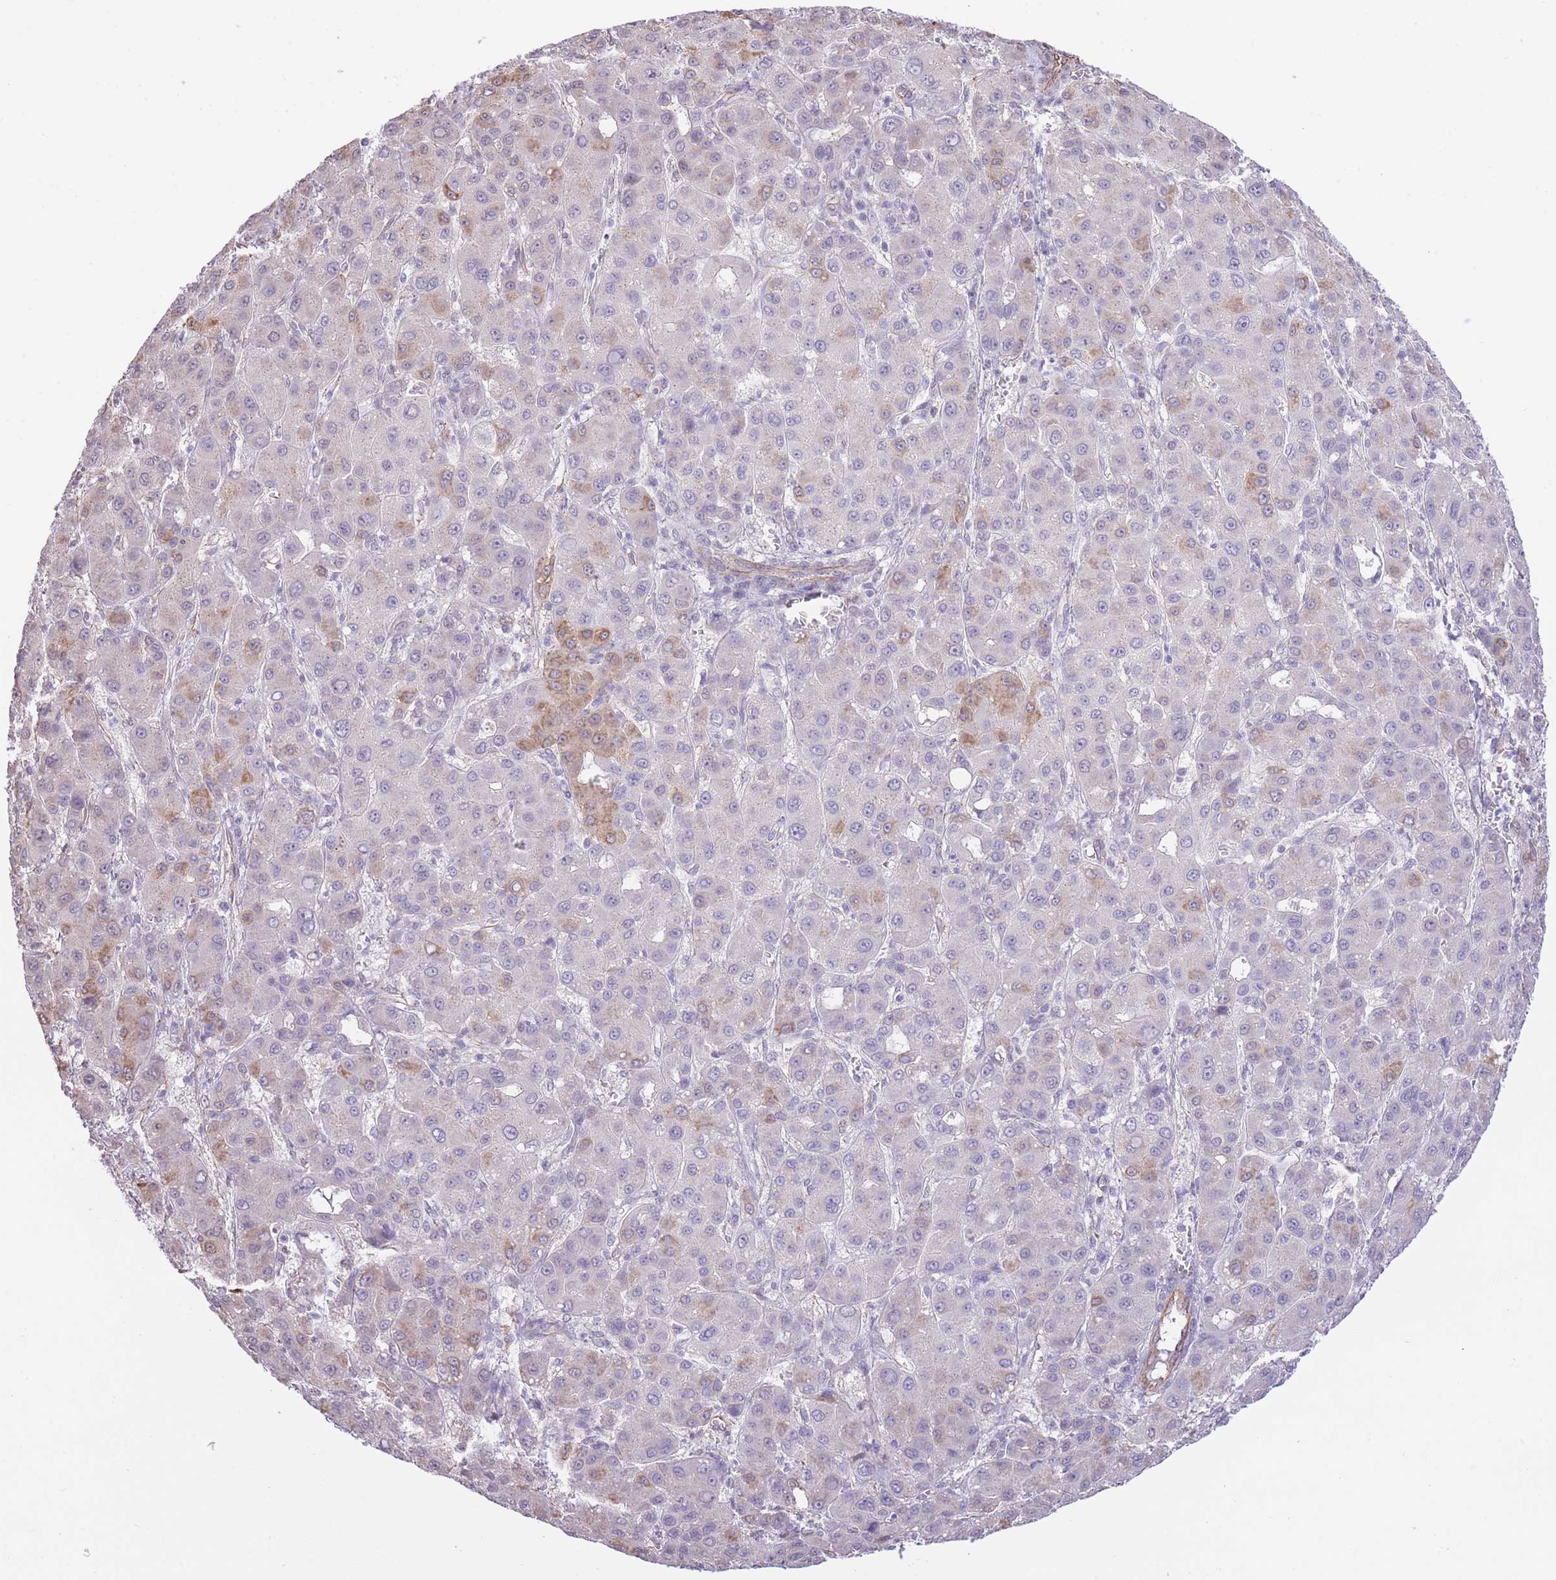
{"staining": {"intensity": "moderate", "quantity": "<25%", "location": "cytoplasmic/membranous"}, "tissue": "liver cancer", "cell_type": "Tumor cells", "image_type": "cancer", "snomed": [{"axis": "morphology", "description": "Carcinoma, Hepatocellular, NOS"}, {"axis": "topography", "description": "Liver"}], "caption": "This is an image of IHC staining of liver cancer (hepatocellular carcinoma), which shows moderate expression in the cytoplasmic/membranous of tumor cells.", "gene": "PSG8", "patient": {"sex": "male", "age": 55}}